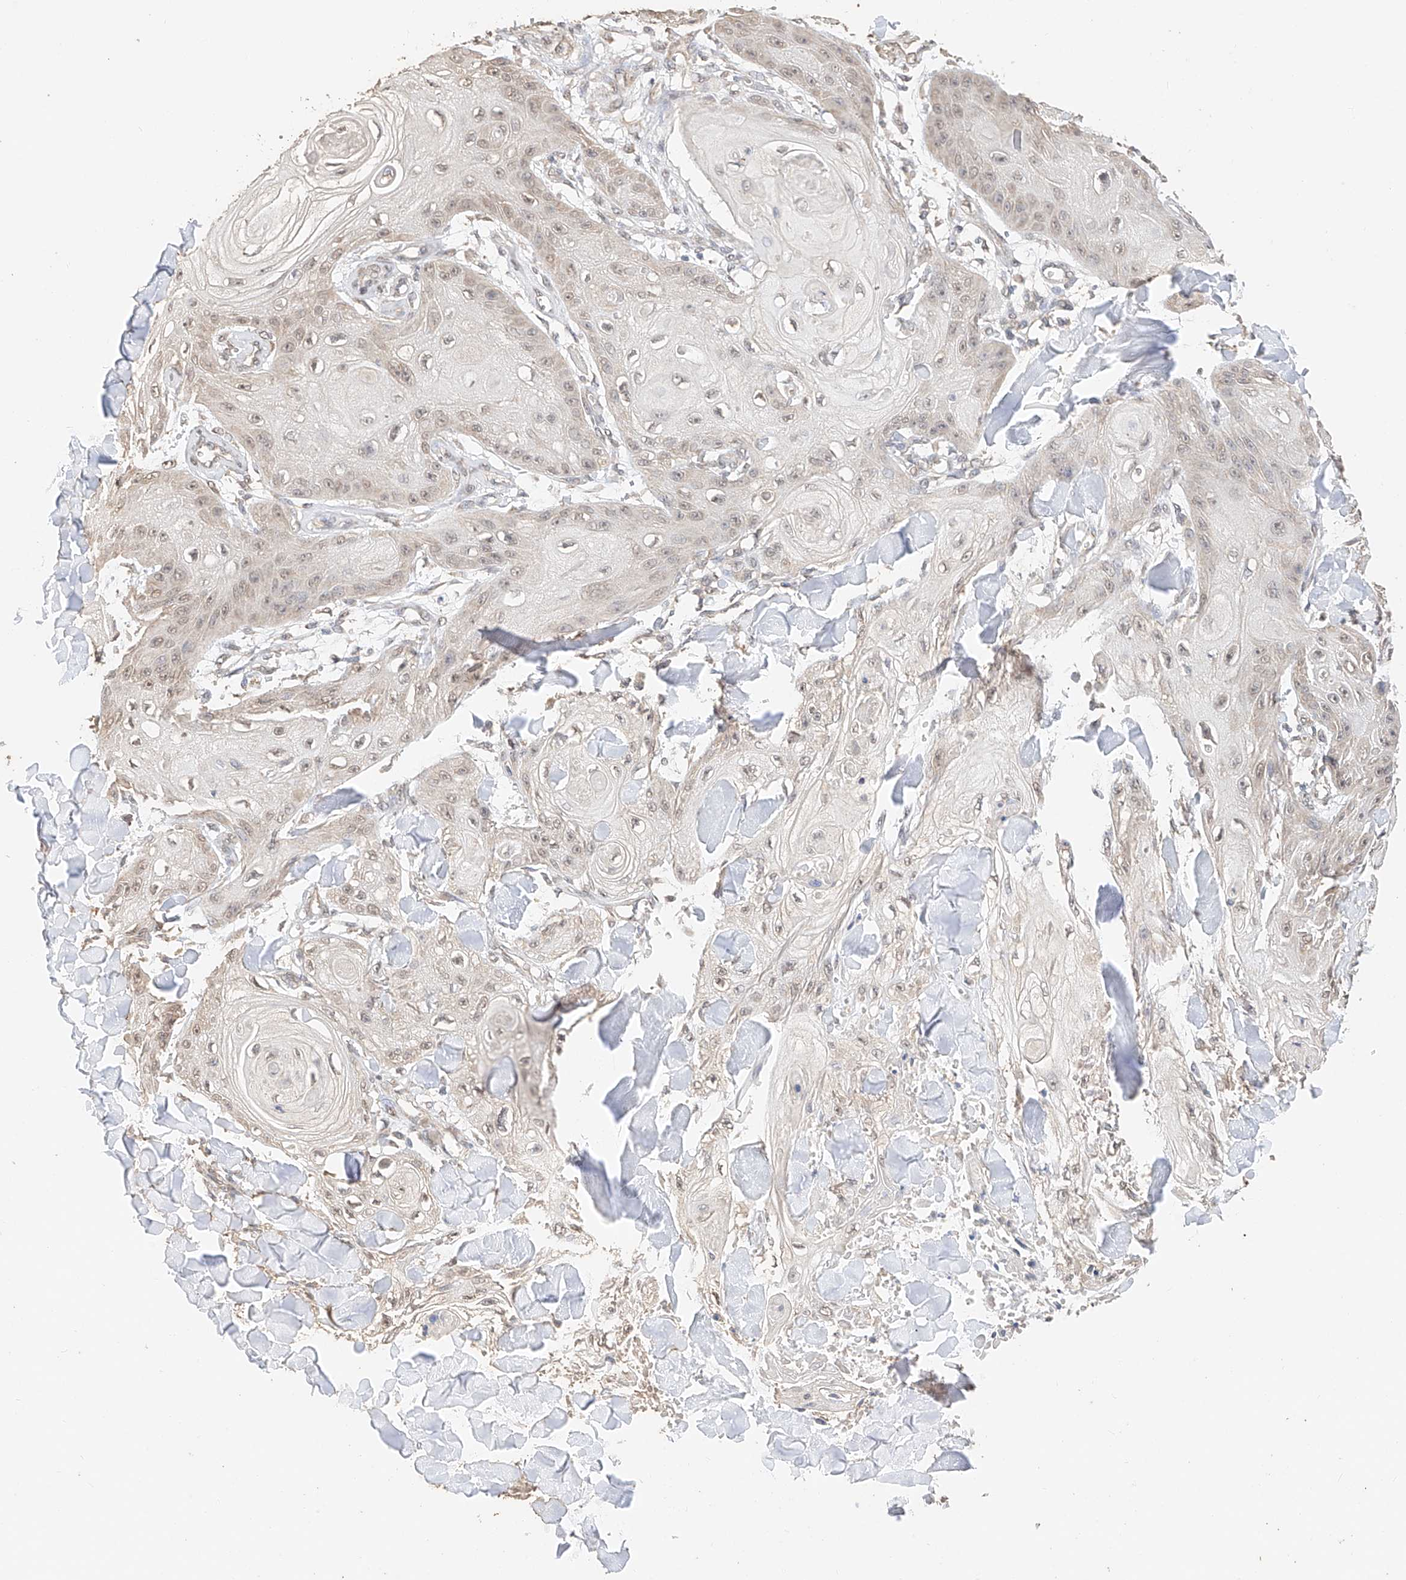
{"staining": {"intensity": "weak", "quantity": "25%-75%", "location": "nuclear"}, "tissue": "skin cancer", "cell_type": "Tumor cells", "image_type": "cancer", "snomed": [{"axis": "morphology", "description": "Squamous cell carcinoma, NOS"}, {"axis": "topography", "description": "Skin"}], "caption": "Tumor cells exhibit low levels of weak nuclear expression in about 25%-75% of cells in skin cancer (squamous cell carcinoma). The staining was performed using DAB, with brown indicating positive protein expression. Nuclei are stained blue with hematoxylin.", "gene": "IL22RA2", "patient": {"sex": "male", "age": 74}}